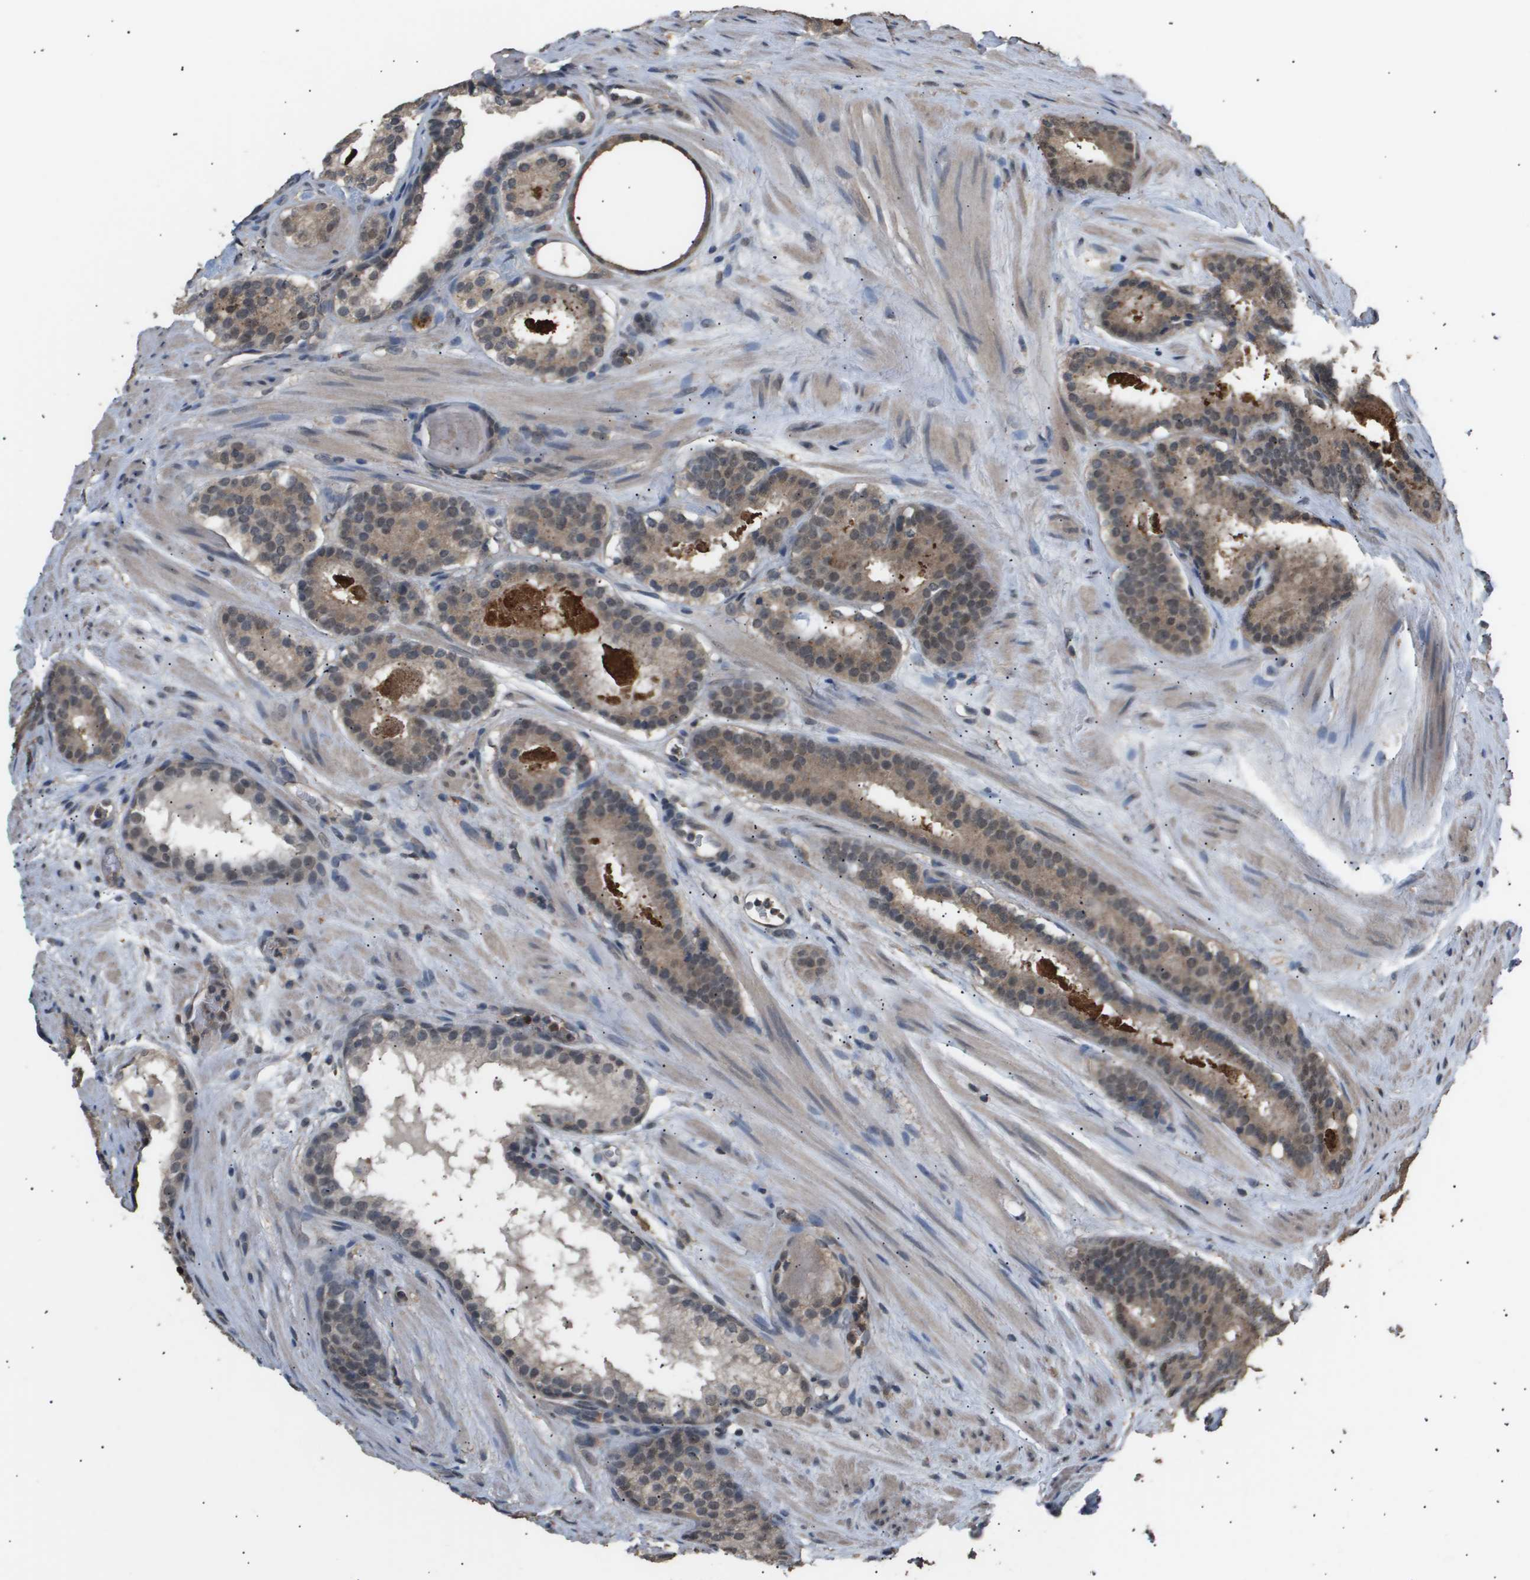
{"staining": {"intensity": "weak", "quantity": ">75%", "location": "cytoplasmic/membranous"}, "tissue": "prostate cancer", "cell_type": "Tumor cells", "image_type": "cancer", "snomed": [{"axis": "morphology", "description": "Adenocarcinoma, Low grade"}, {"axis": "topography", "description": "Prostate"}], "caption": "Immunohistochemistry (IHC) photomicrograph of prostate cancer stained for a protein (brown), which exhibits low levels of weak cytoplasmic/membranous staining in approximately >75% of tumor cells.", "gene": "ING1", "patient": {"sex": "male", "age": 69}}